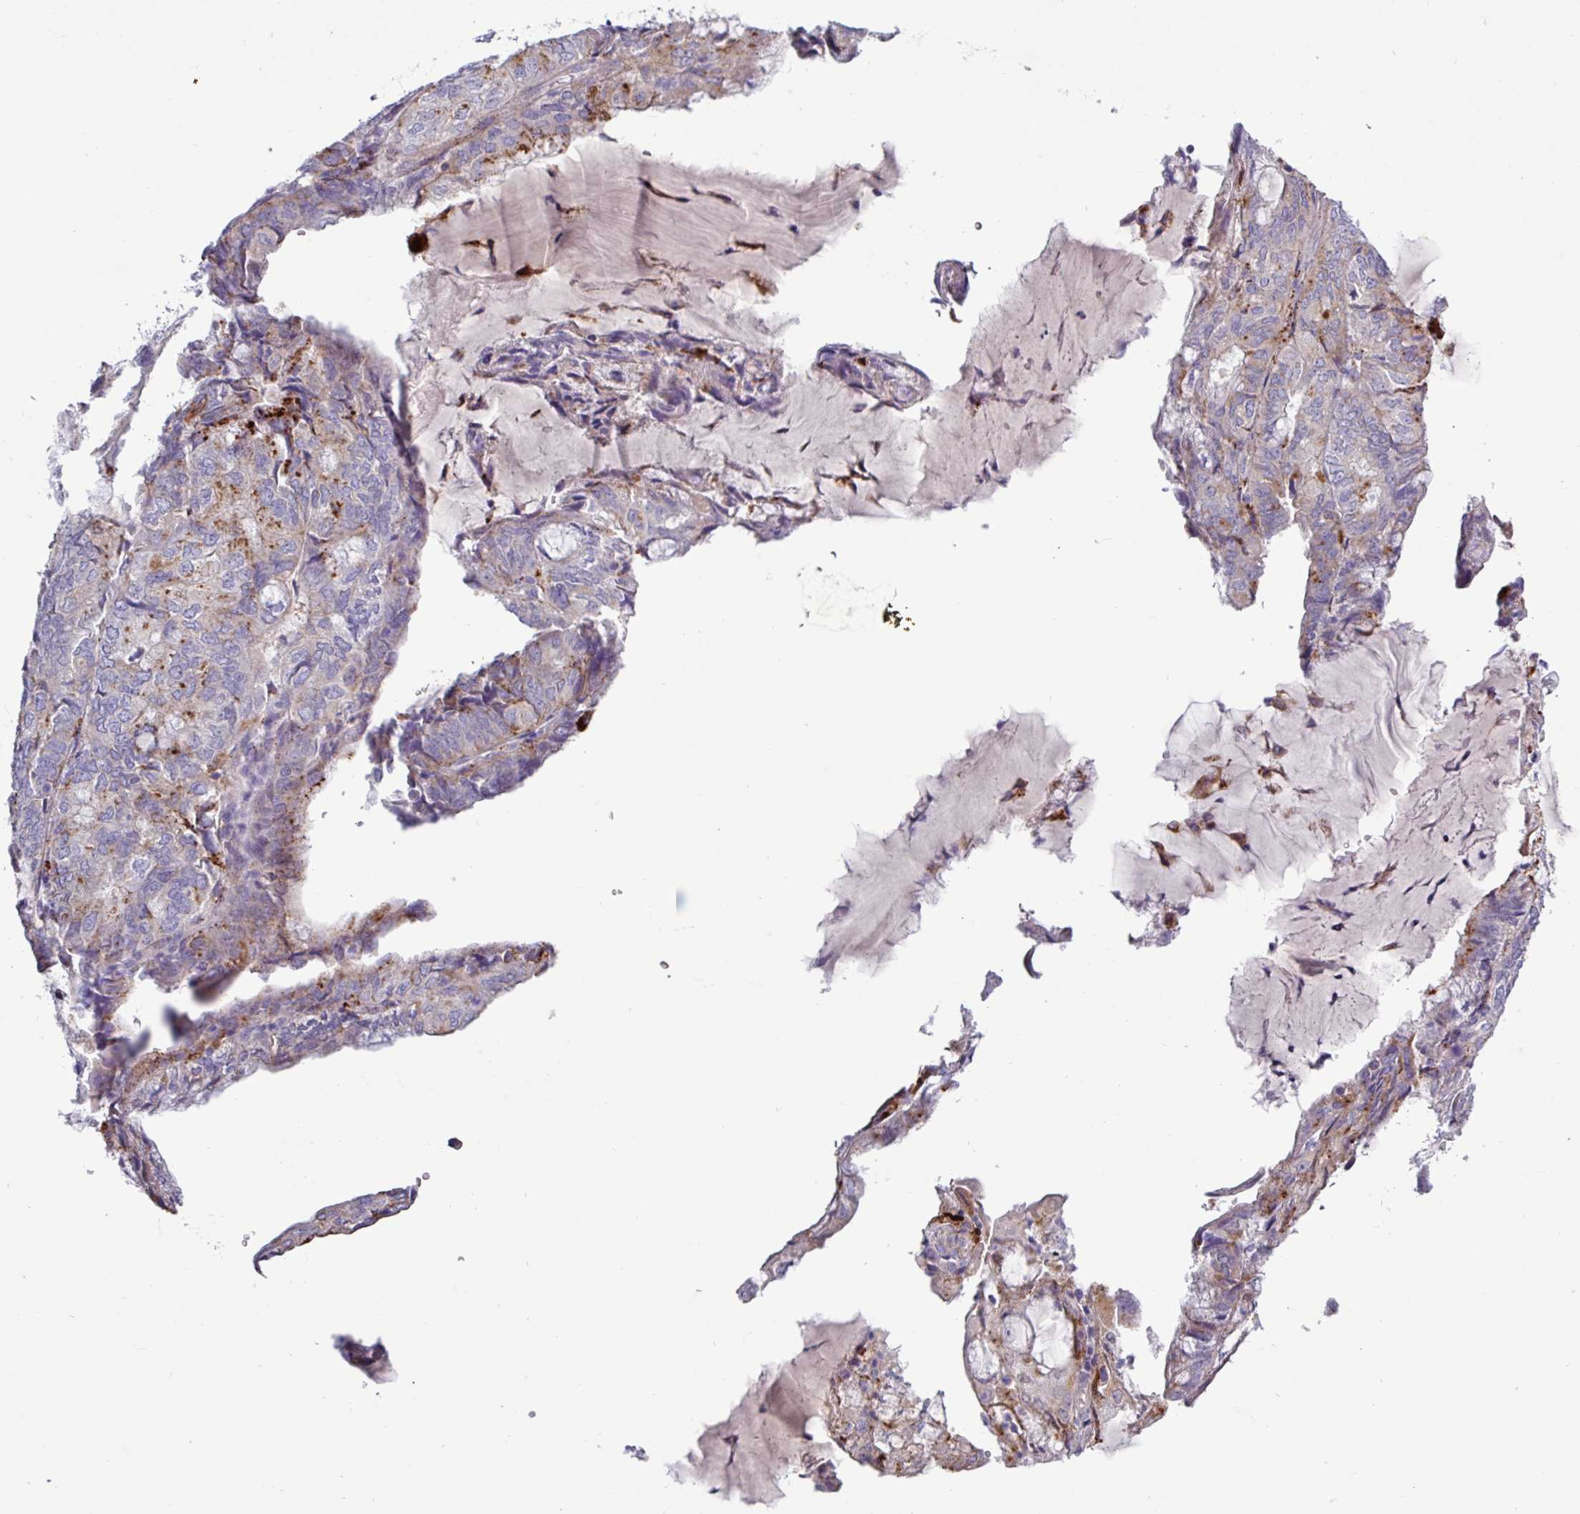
{"staining": {"intensity": "moderate", "quantity": "<25%", "location": "cytoplasmic/membranous"}, "tissue": "endometrial cancer", "cell_type": "Tumor cells", "image_type": "cancer", "snomed": [{"axis": "morphology", "description": "Adenocarcinoma, NOS"}, {"axis": "topography", "description": "Endometrium"}], "caption": "Protein analysis of endometrial cancer tissue shows moderate cytoplasmic/membranous staining in about <25% of tumor cells.", "gene": "AMIGO2", "patient": {"sex": "female", "age": 81}}